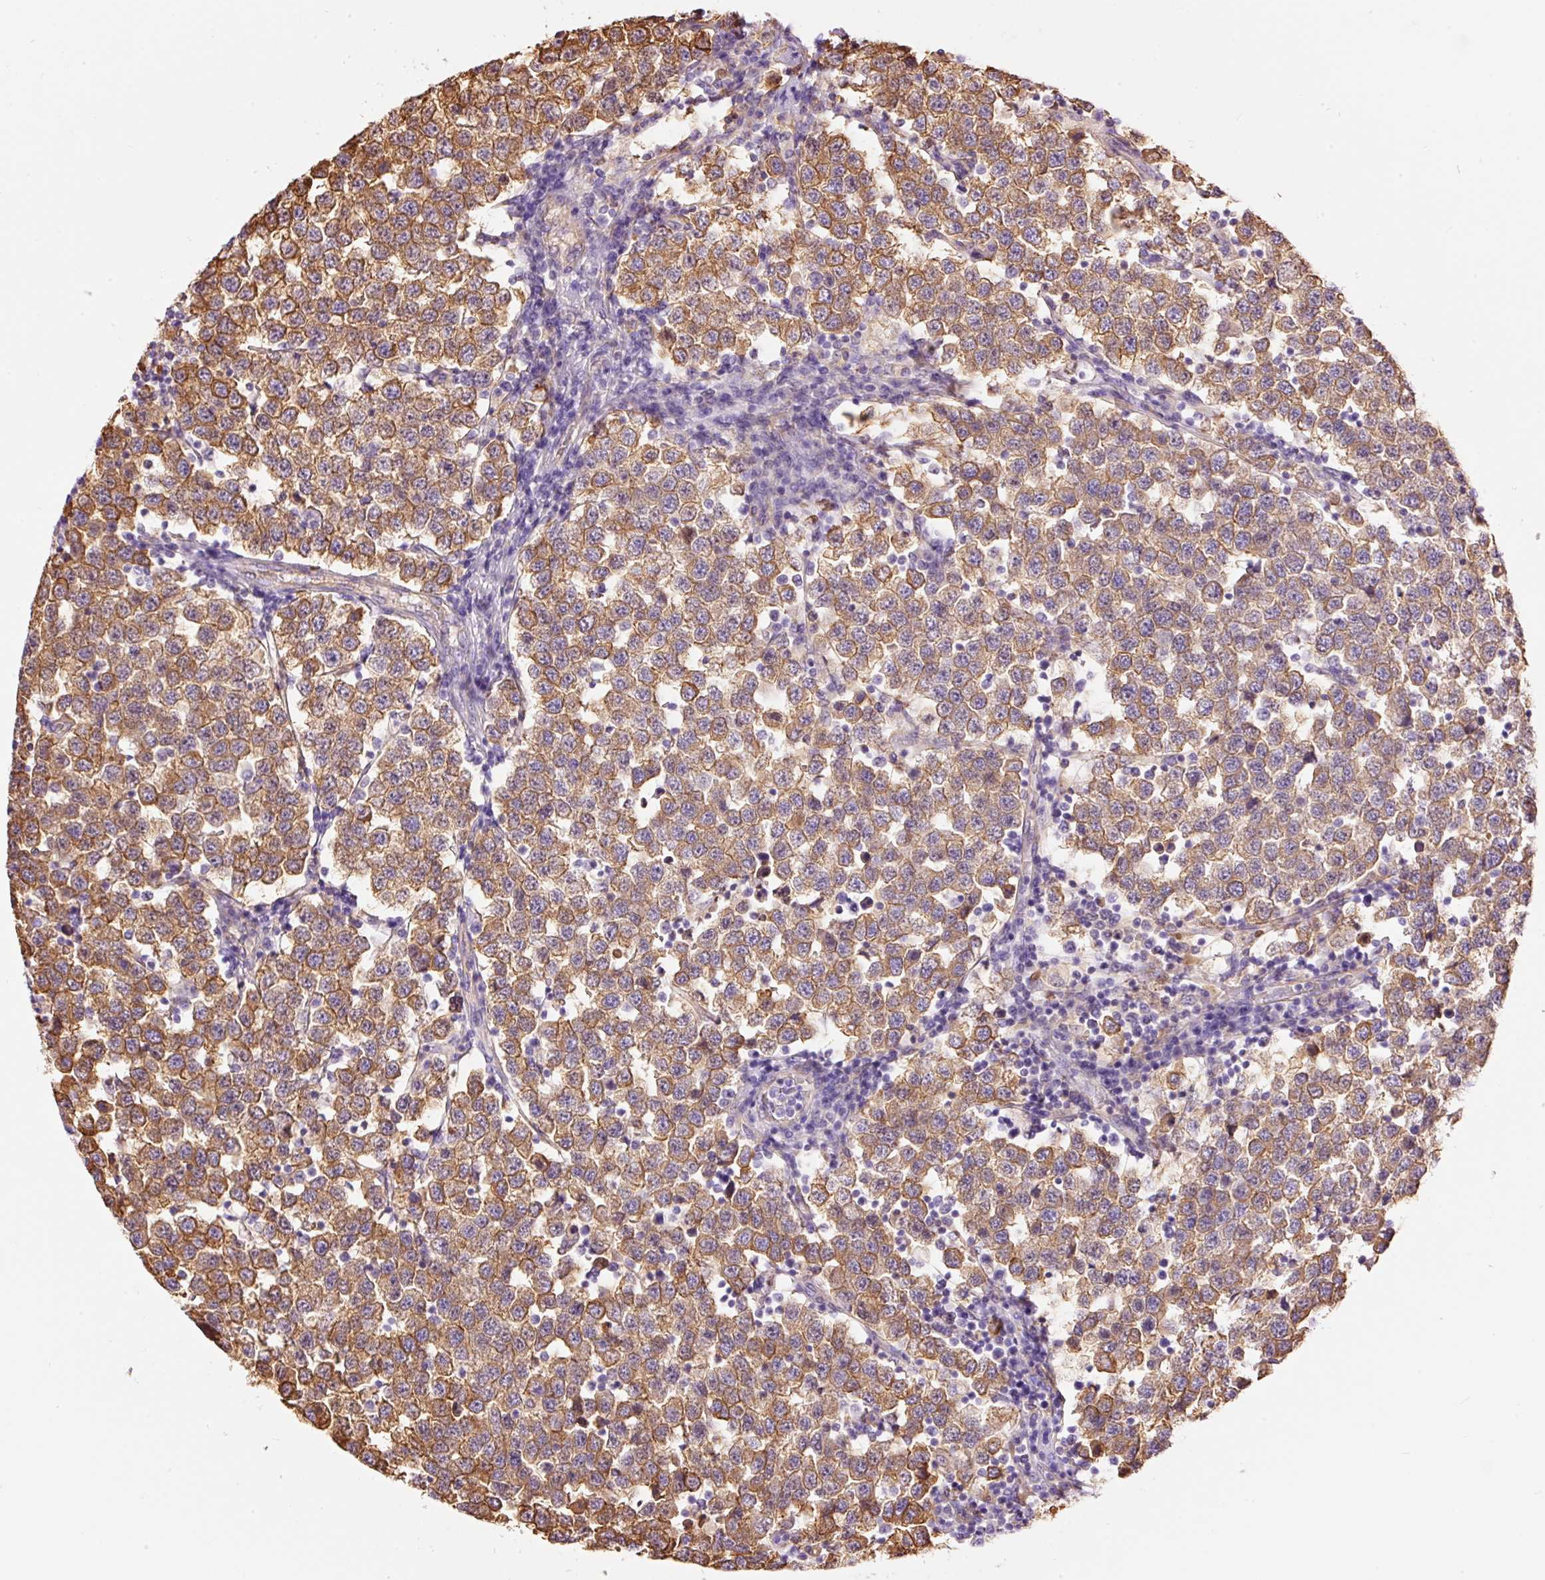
{"staining": {"intensity": "moderate", "quantity": ">75%", "location": "cytoplasmic/membranous"}, "tissue": "testis cancer", "cell_type": "Tumor cells", "image_type": "cancer", "snomed": [{"axis": "morphology", "description": "Seminoma, NOS"}, {"axis": "topography", "description": "Testis"}], "caption": "Testis cancer (seminoma) was stained to show a protein in brown. There is medium levels of moderate cytoplasmic/membranous staining in approximately >75% of tumor cells. (Brightfield microscopy of DAB IHC at high magnification).", "gene": "IL10RB", "patient": {"sex": "male", "age": 34}}